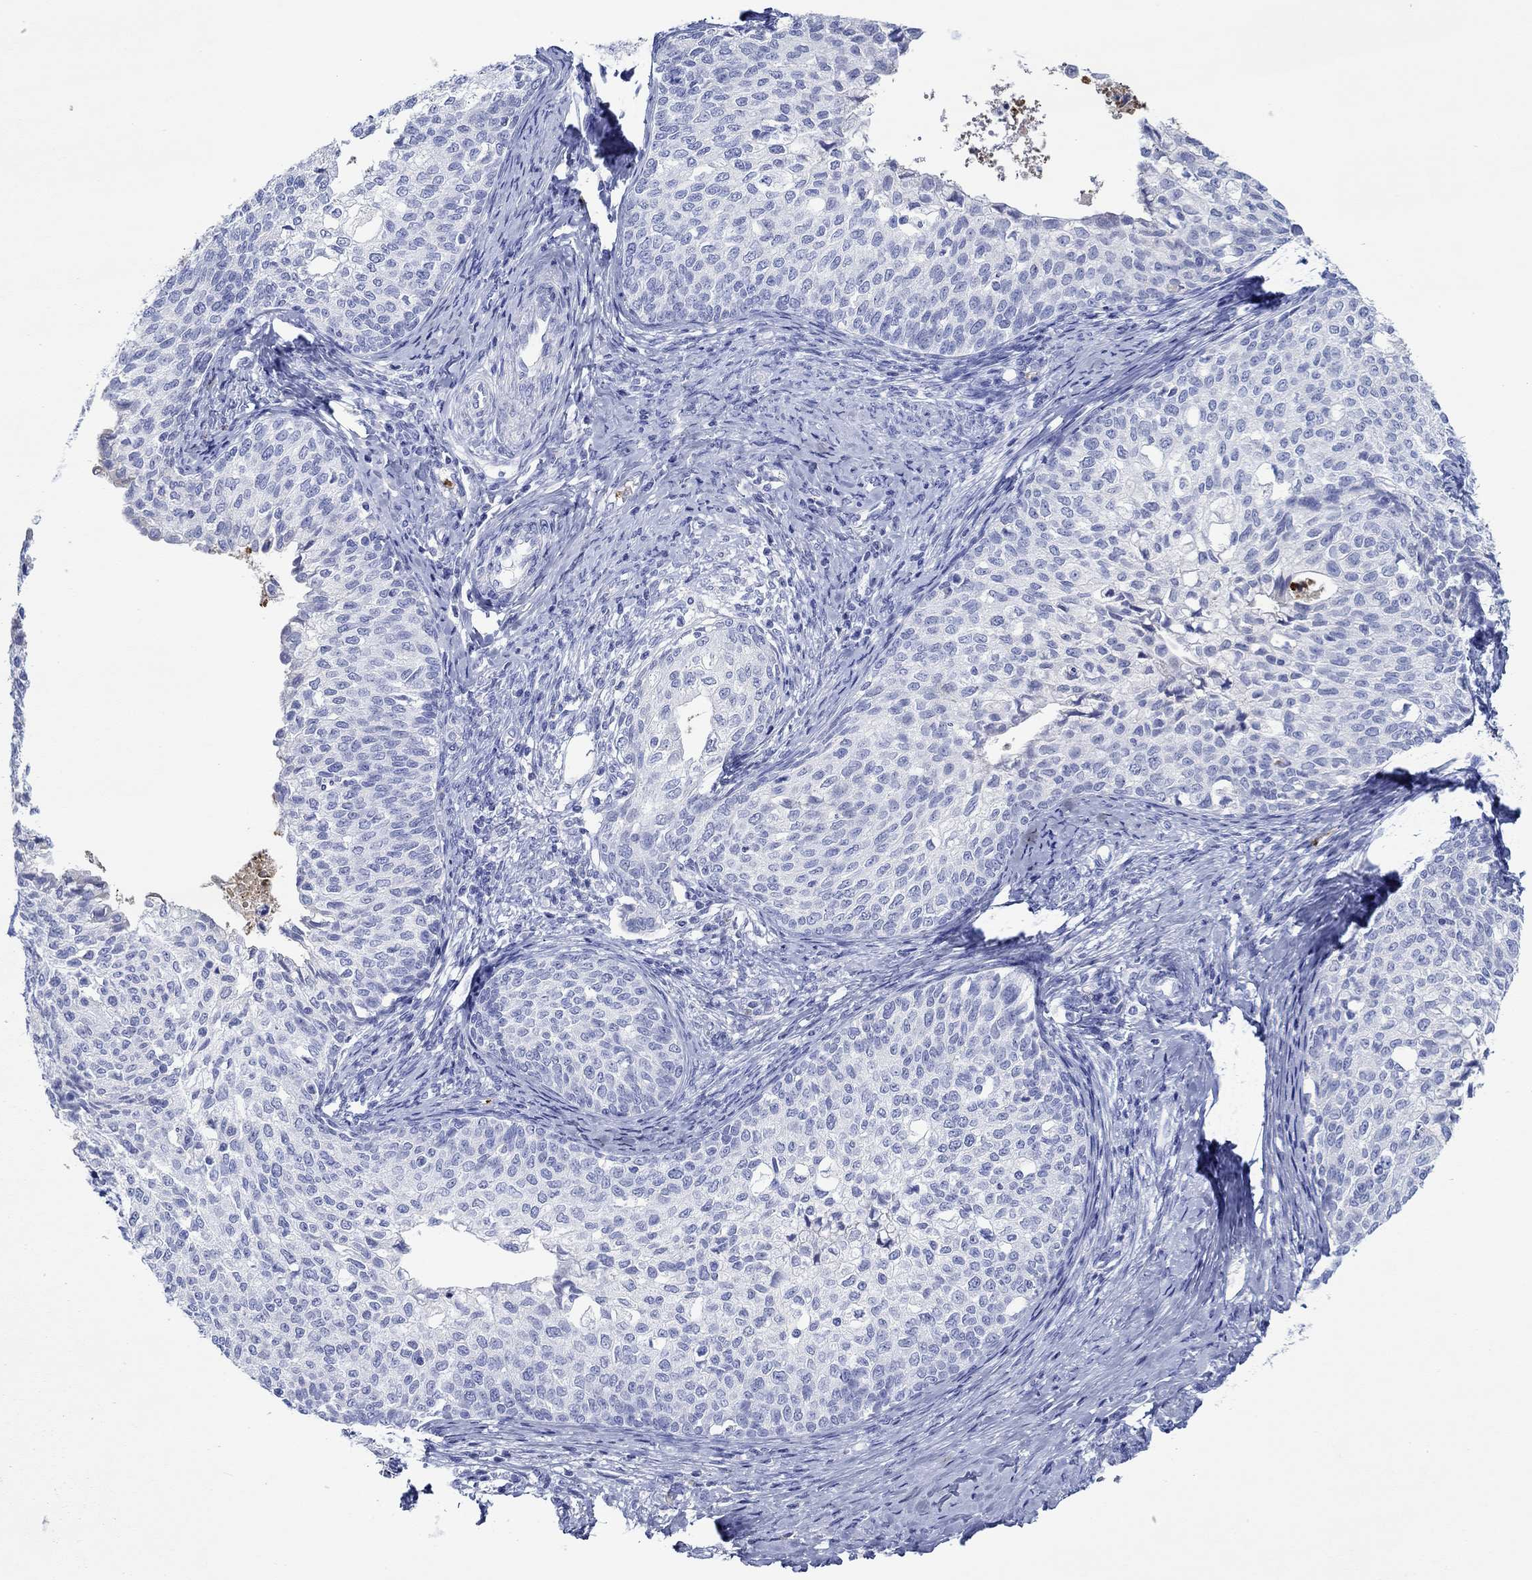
{"staining": {"intensity": "negative", "quantity": "none", "location": "none"}, "tissue": "cervical cancer", "cell_type": "Tumor cells", "image_type": "cancer", "snomed": [{"axis": "morphology", "description": "Squamous cell carcinoma, NOS"}, {"axis": "topography", "description": "Cervix"}], "caption": "Immunohistochemical staining of cervical cancer demonstrates no significant expression in tumor cells.", "gene": "EPX", "patient": {"sex": "female", "age": 51}}